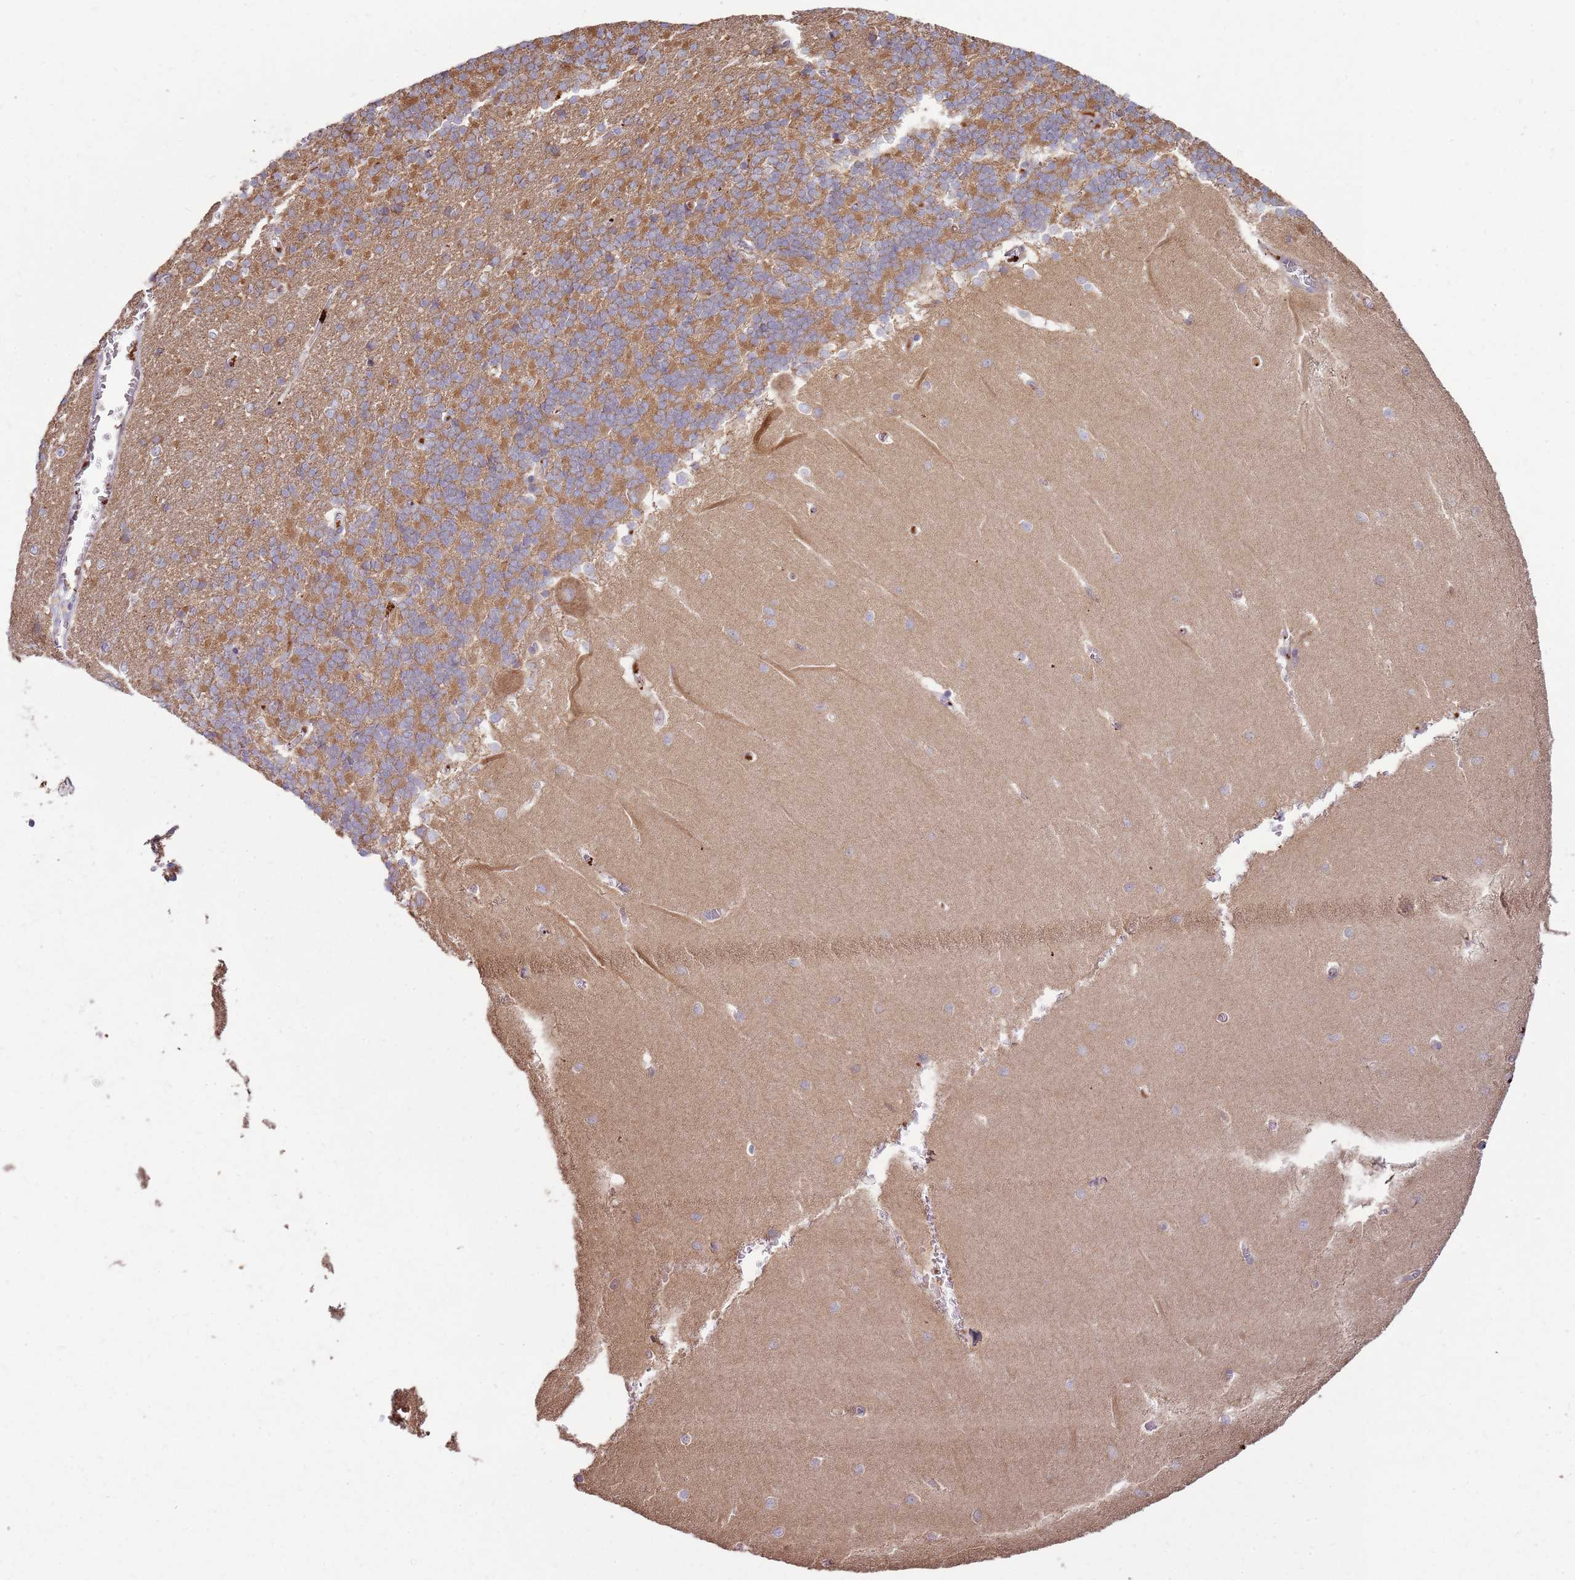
{"staining": {"intensity": "moderate", "quantity": "25%-75%", "location": "cytoplasmic/membranous"}, "tissue": "cerebellum", "cell_type": "Cells in granular layer", "image_type": "normal", "snomed": [{"axis": "morphology", "description": "Normal tissue, NOS"}, {"axis": "topography", "description": "Cerebellum"}], "caption": "Brown immunohistochemical staining in benign cerebellum exhibits moderate cytoplasmic/membranous positivity in about 25%-75% of cells in granular layer.", "gene": "EMC1", "patient": {"sex": "male", "age": 37}}